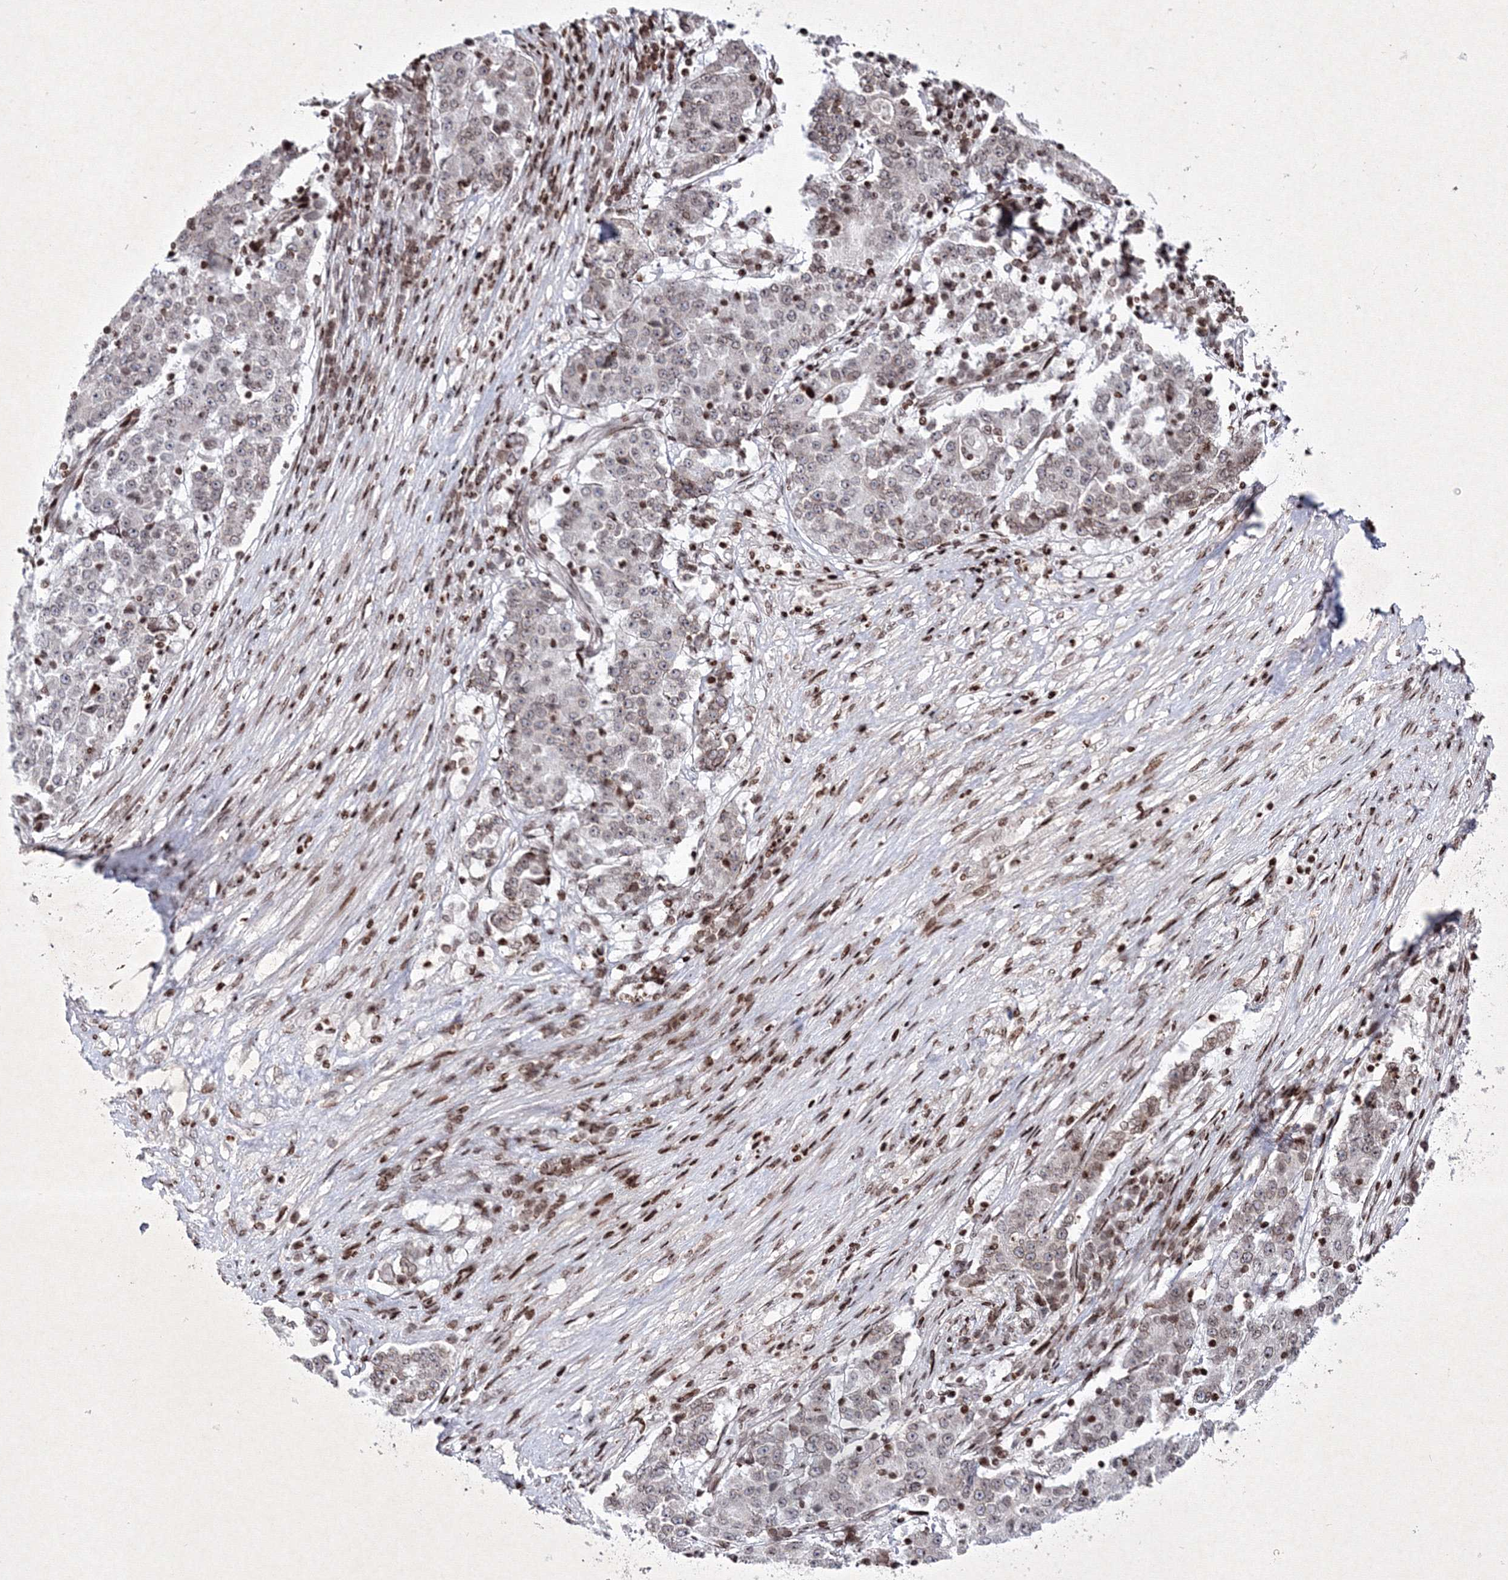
{"staining": {"intensity": "negative", "quantity": "none", "location": "none"}, "tissue": "stomach cancer", "cell_type": "Tumor cells", "image_type": "cancer", "snomed": [{"axis": "morphology", "description": "Adenocarcinoma, NOS"}, {"axis": "topography", "description": "Stomach"}], "caption": "Immunohistochemical staining of human stomach cancer demonstrates no significant positivity in tumor cells.", "gene": "SMIM29", "patient": {"sex": "male", "age": 59}}